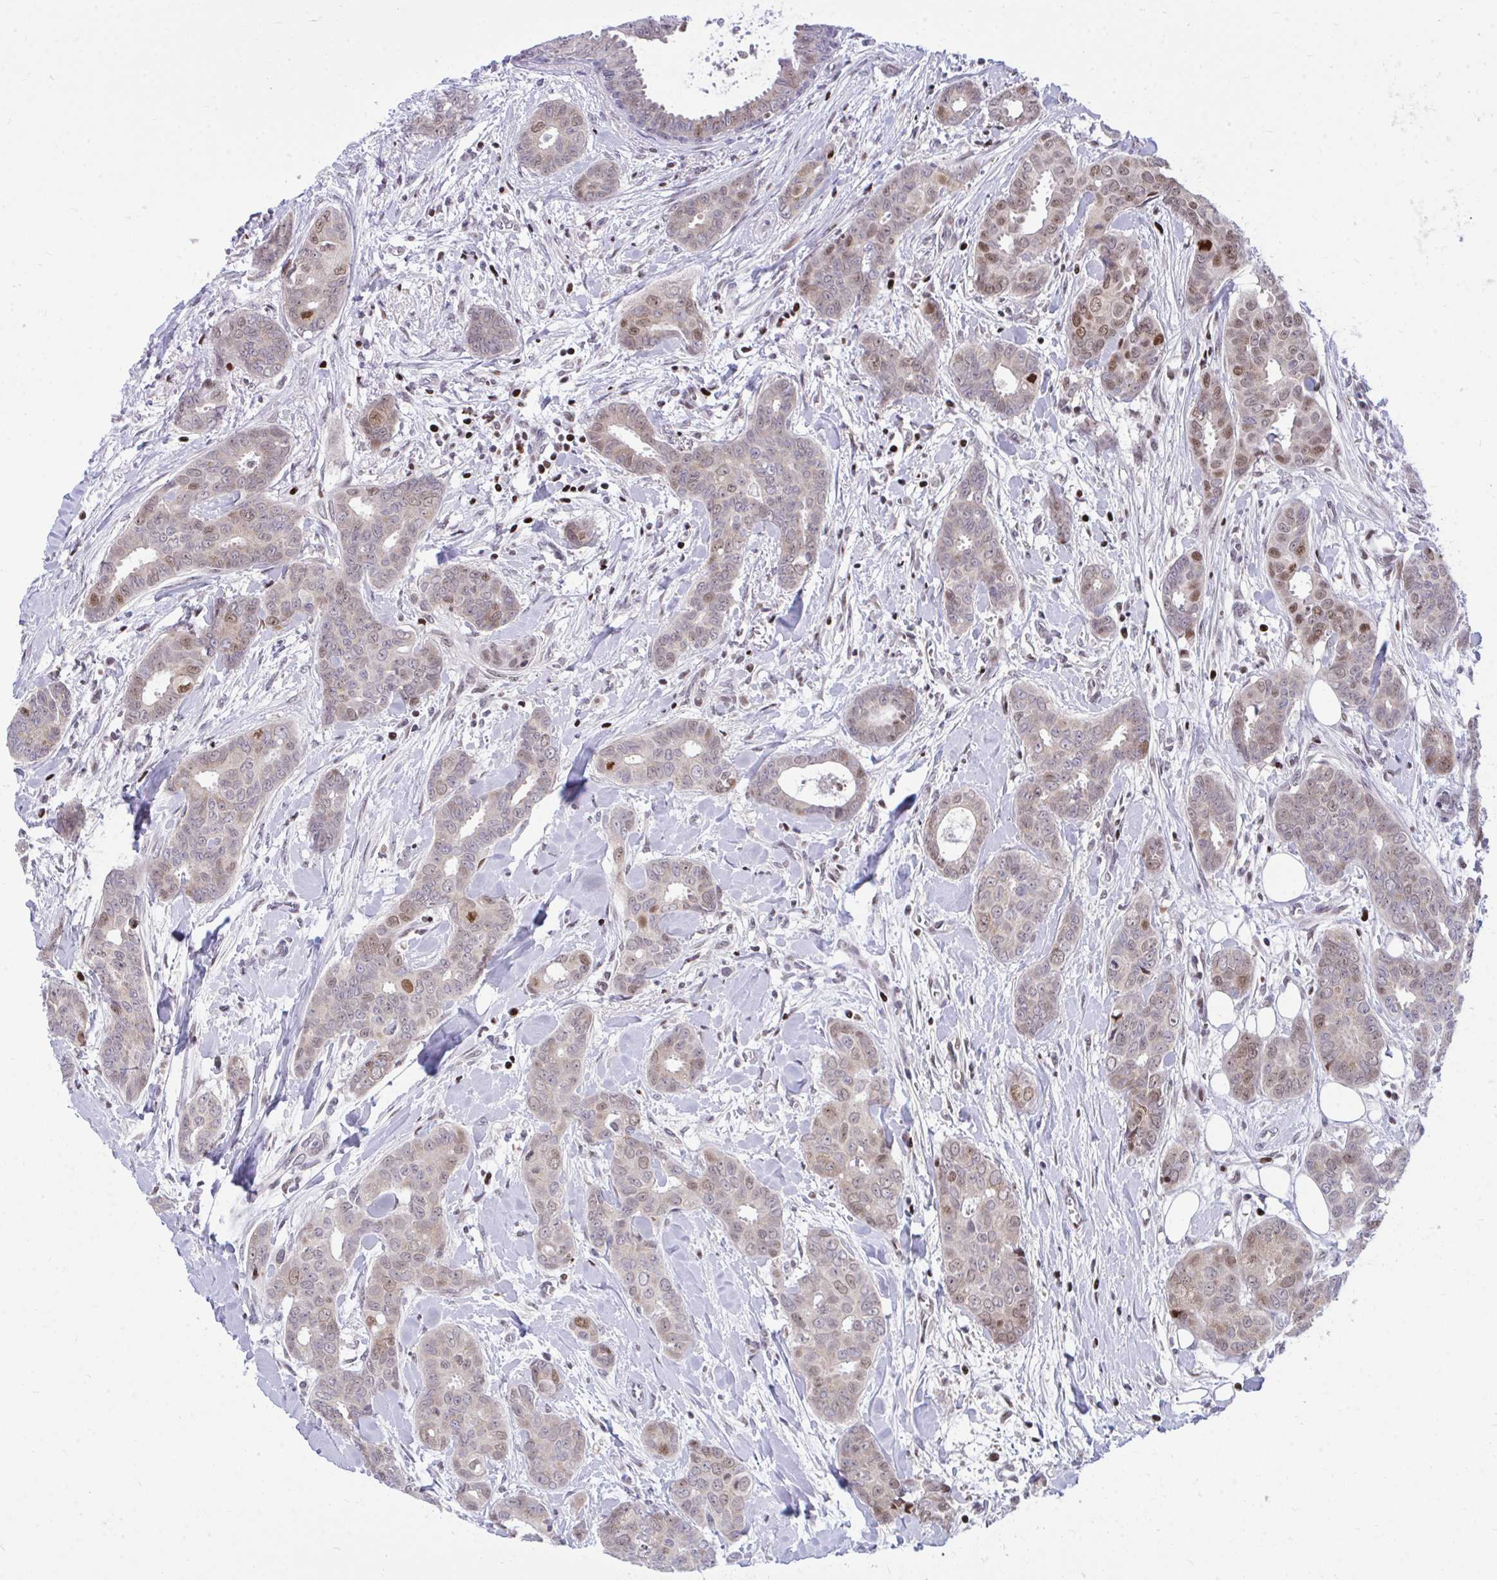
{"staining": {"intensity": "moderate", "quantity": "25%-75%", "location": "nuclear"}, "tissue": "breast cancer", "cell_type": "Tumor cells", "image_type": "cancer", "snomed": [{"axis": "morphology", "description": "Duct carcinoma"}, {"axis": "topography", "description": "Breast"}], "caption": "High-magnification brightfield microscopy of breast invasive ductal carcinoma stained with DAB (brown) and counterstained with hematoxylin (blue). tumor cells exhibit moderate nuclear expression is appreciated in about25%-75% of cells.", "gene": "C14orf39", "patient": {"sex": "female", "age": 45}}